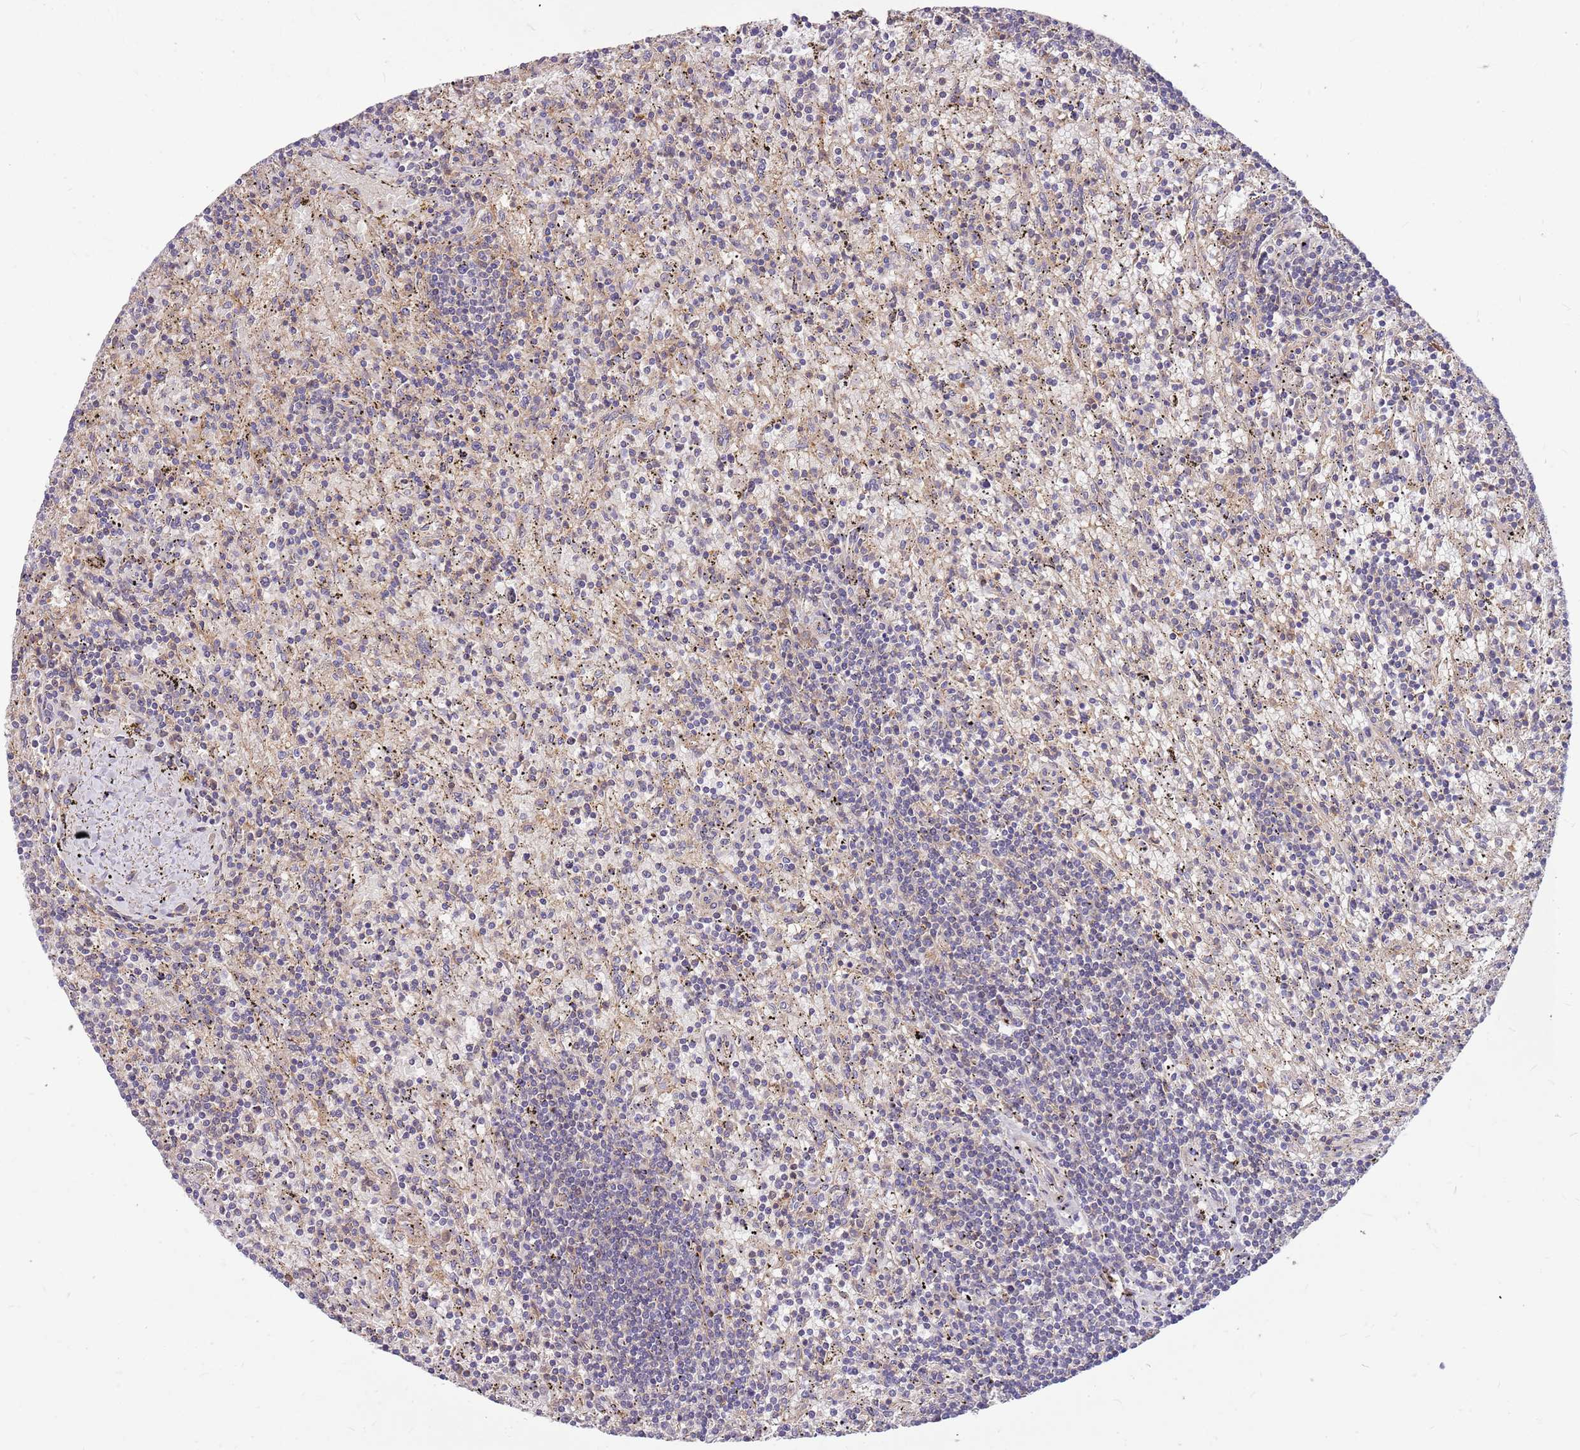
{"staining": {"intensity": "negative", "quantity": "none", "location": "none"}, "tissue": "lymphoma", "cell_type": "Tumor cells", "image_type": "cancer", "snomed": [{"axis": "morphology", "description": "Malignant lymphoma, non-Hodgkin's type, Low grade"}, {"axis": "topography", "description": "Spleen"}], "caption": "Image shows no protein positivity in tumor cells of malignant lymphoma, non-Hodgkin's type (low-grade) tissue.", "gene": "MVD", "patient": {"sex": "male", "age": 76}}